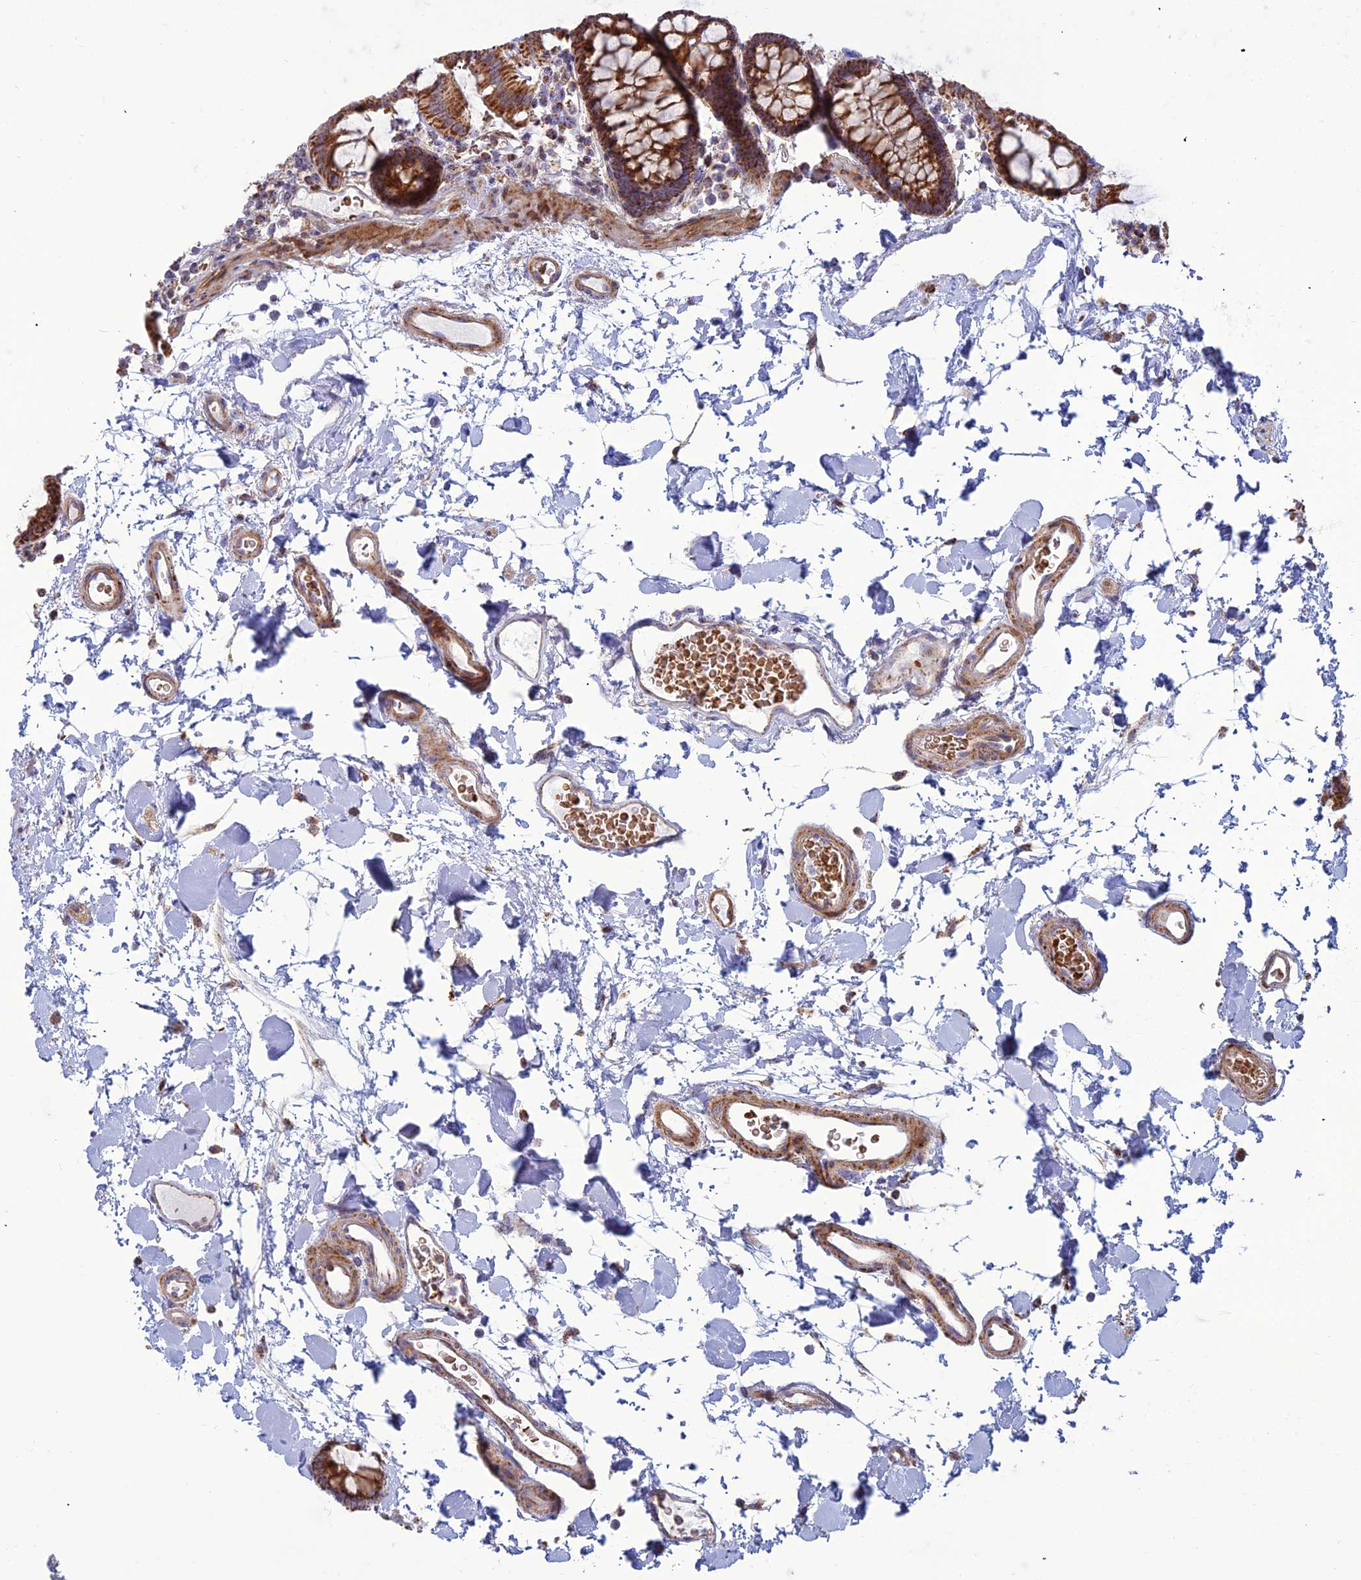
{"staining": {"intensity": "moderate", "quantity": "25%-75%", "location": "cytoplasmic/membranous"}, "tissue": "colon", "cell_type": "Endothelial cells", "image_type": "normal", "snomed": [{"axis": "morphology", "description": "Normal tissue, NOS"}, {"axis": "topography", "description": "Colon"}], "caption": "Benign colon reveals moderate cytoplasmic/membranous staining in about 25%-75% of endothelial cells.", "gene": "SLC35F4", "patient": {"sex": "male", "age": 75}}